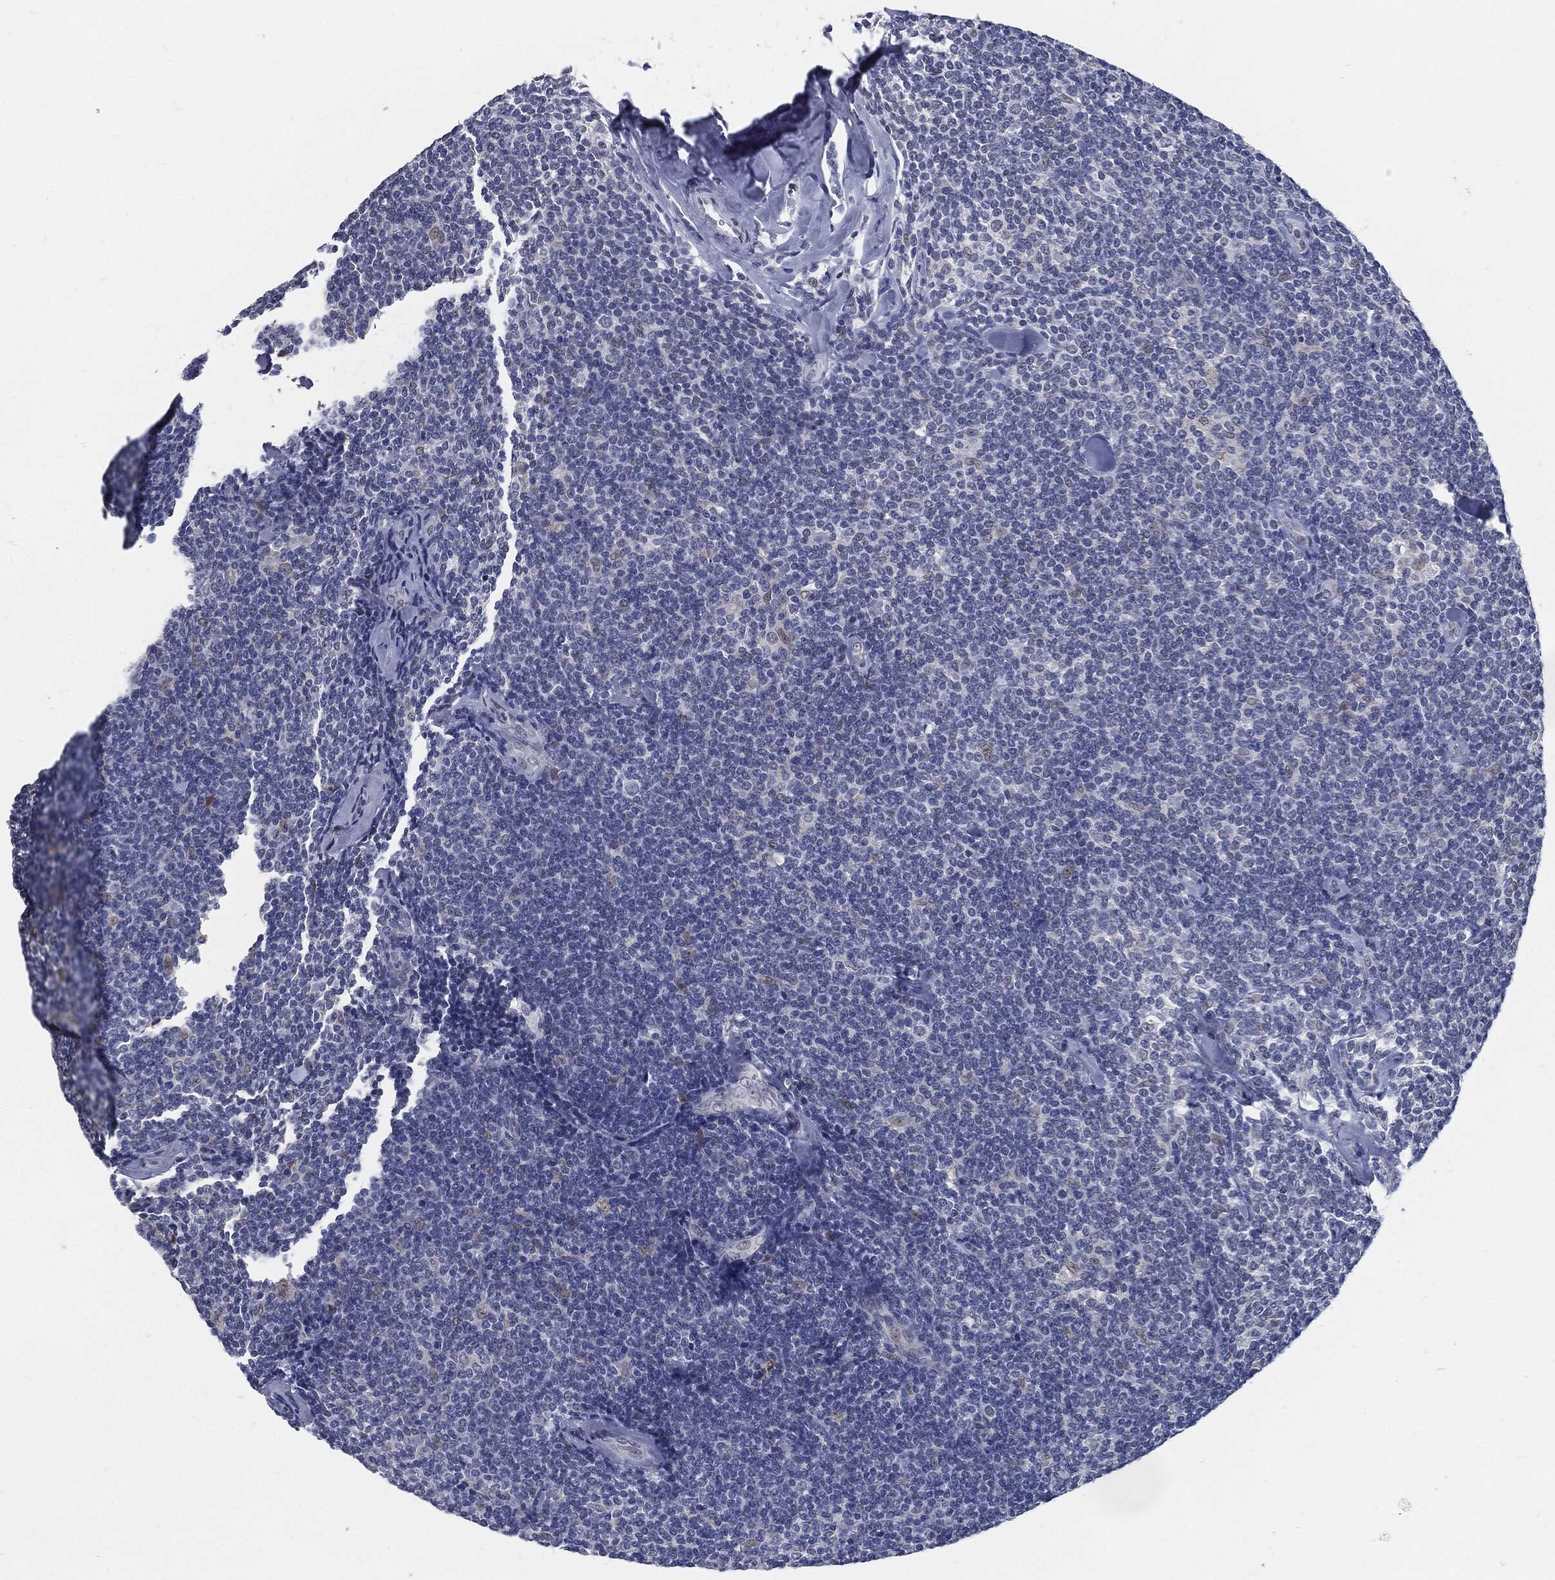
{"staining": {"intensity": "negative", "quantity": "none", "location": "none"}, "tissue": "lymphoma", "cell_type": "Tumor cells", "image_type": "cancer", "snomed": [{"axis": "morphology", "description": "Malignant lymphoma, non-Hodgkin's type, Low grade"}, {"axis": "topography", "description": "Lymph node"}], "caption": "Tumor cells show no significant positivity in lymphoma.", "gene": "PROM1", "patient": {"sex": "female", "age": 56}}